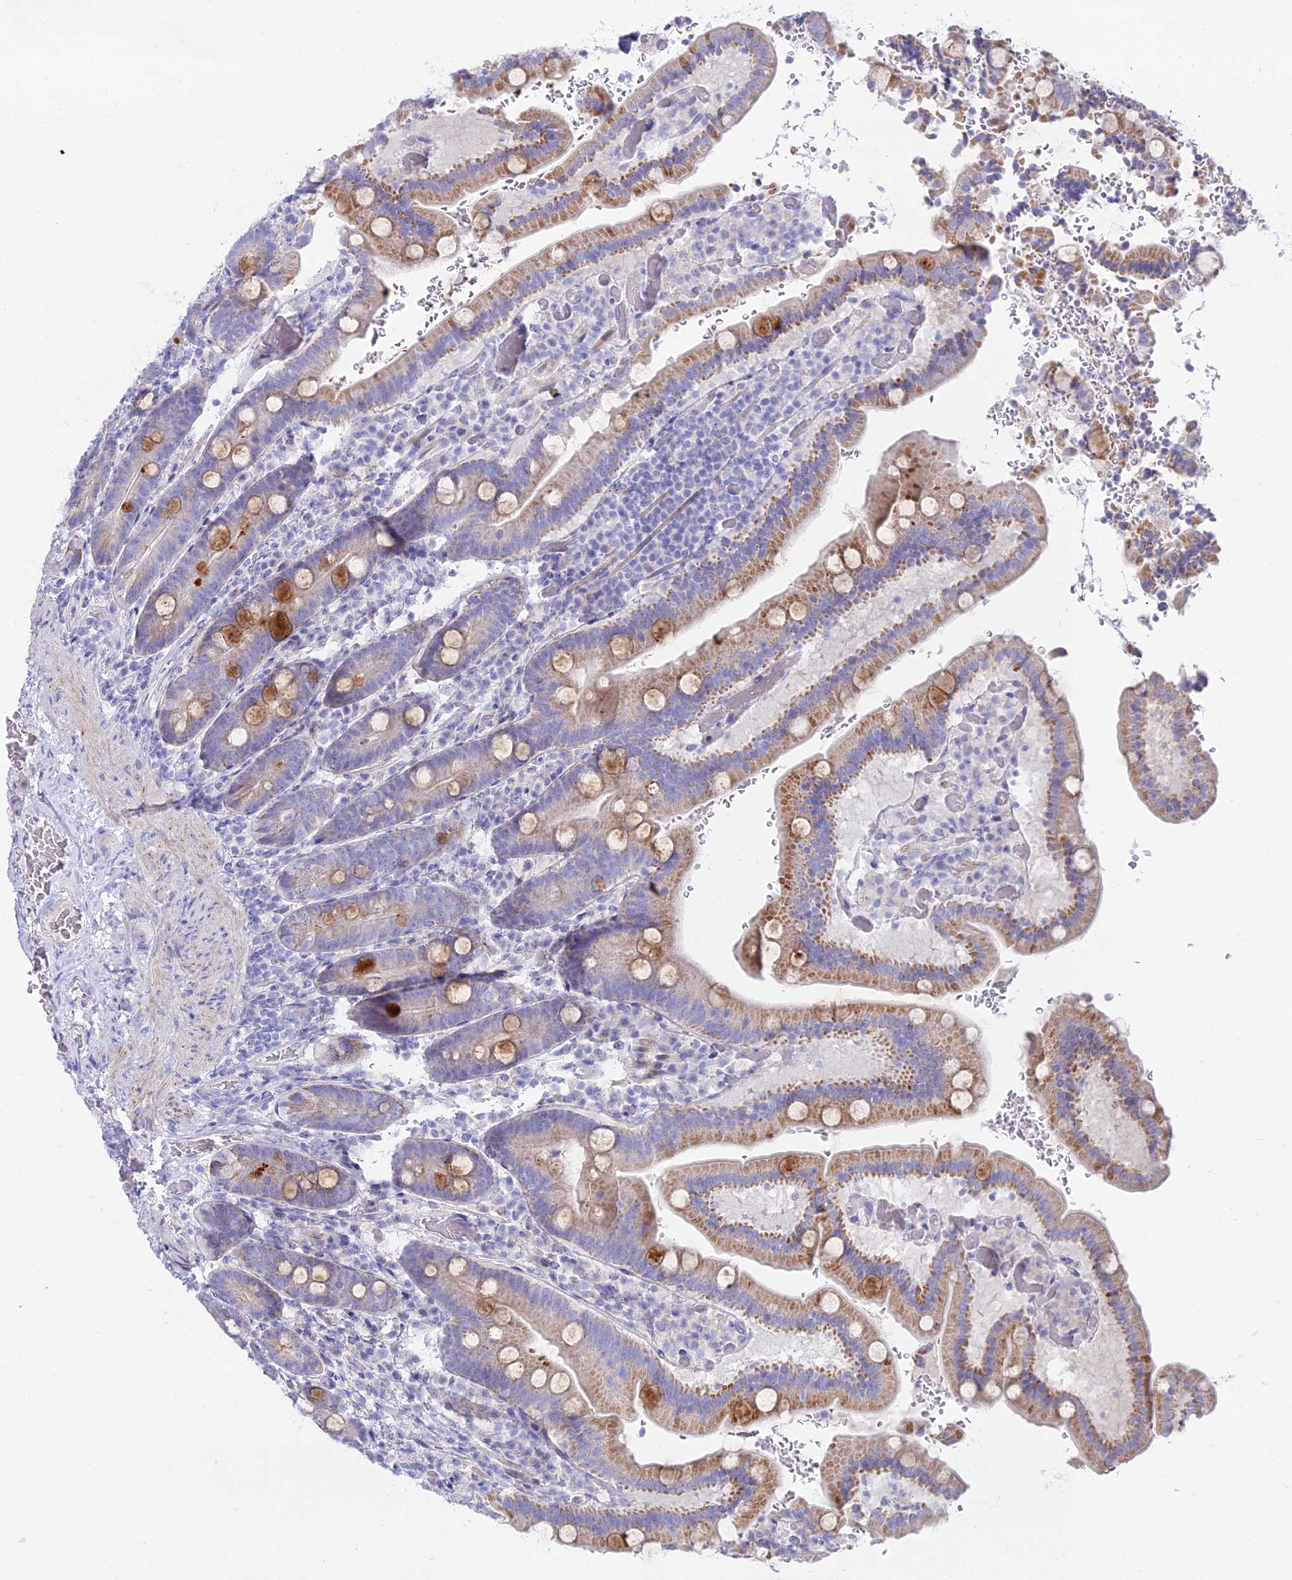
{"staining": {"intensity": "moderate", "quantity": "25%-75%", "location": "cytoplasmic/membranous"}, "tissue": "duodenum", "cell_type": "Glandular cells", "image_type": "normal", "snomed": [{"axis": "morphology", "description": "Normal tissue, NOS"}, {"axis": "topography", "description": "Duodenum"}], "caption": "Immunohistochemistry (IHC) (DAB) staining of normal human duodenum displays moderate cytoplasmic/membranous protein positivity in approximately 25%-75% of glandular cells.", "gene": "DHX34", "patient": {"sex": "female", "age": 62}}